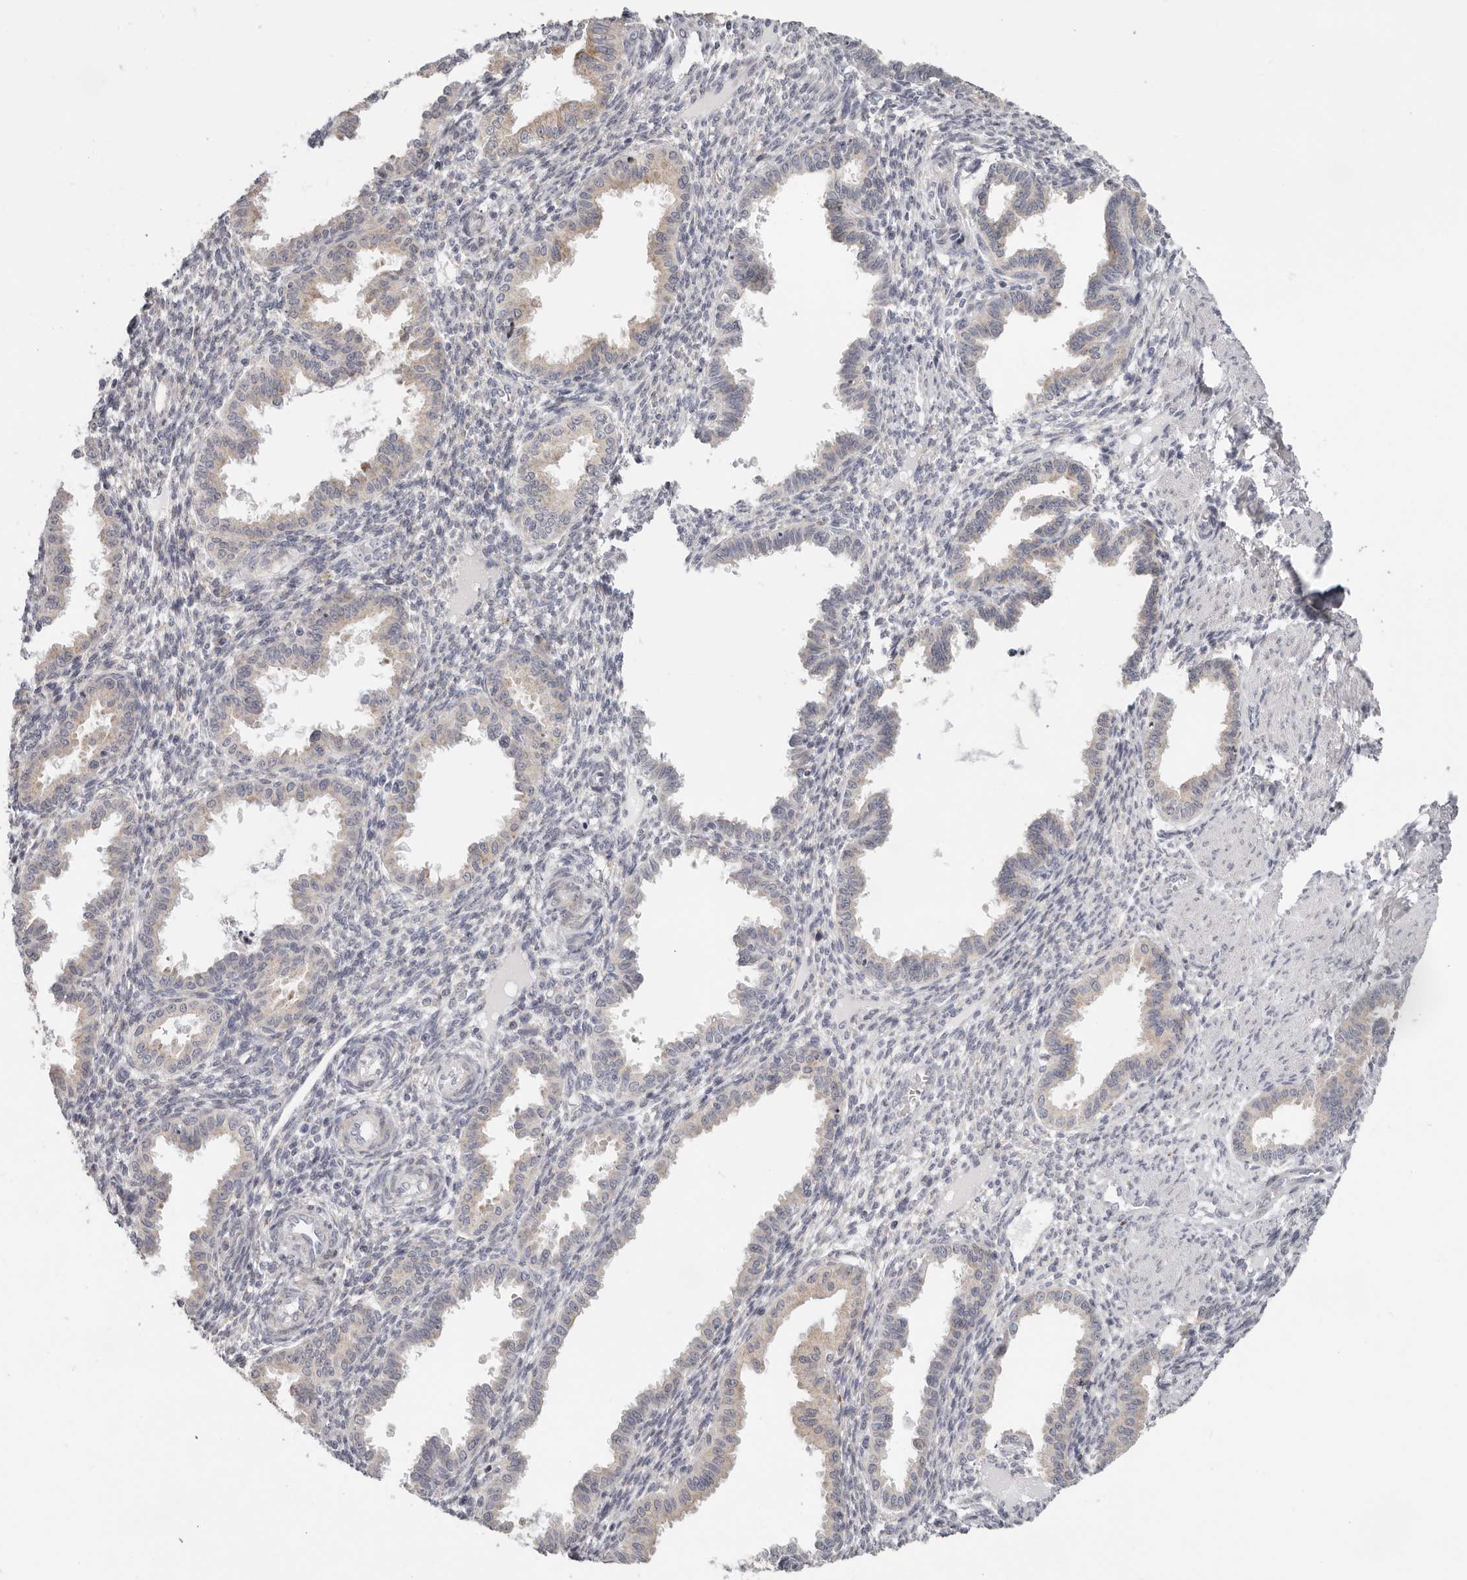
{"staining": {"intensity": "negative", "quantity": "none", "location": "none"}, "tissue": "endometrium", "cell_type": "Cells in endometrial stroma", "image_type": "normal", "snomed": [{"axis": "morphology", "description": "Normal tissue, NOS"}, {"axis": "topography", "description": "Endometrium"}], "caption": "Immunohistochemistry (IHC) photomicrograph of unremarkable endometrium stained for a protein (brown), which exhibits no staining in cells in endometrial stroma. (DAB IHC visualized using brightfield microscopy, high magnification).", "gene": "IL32", "patient": {"sex": "female", "age": 33}}